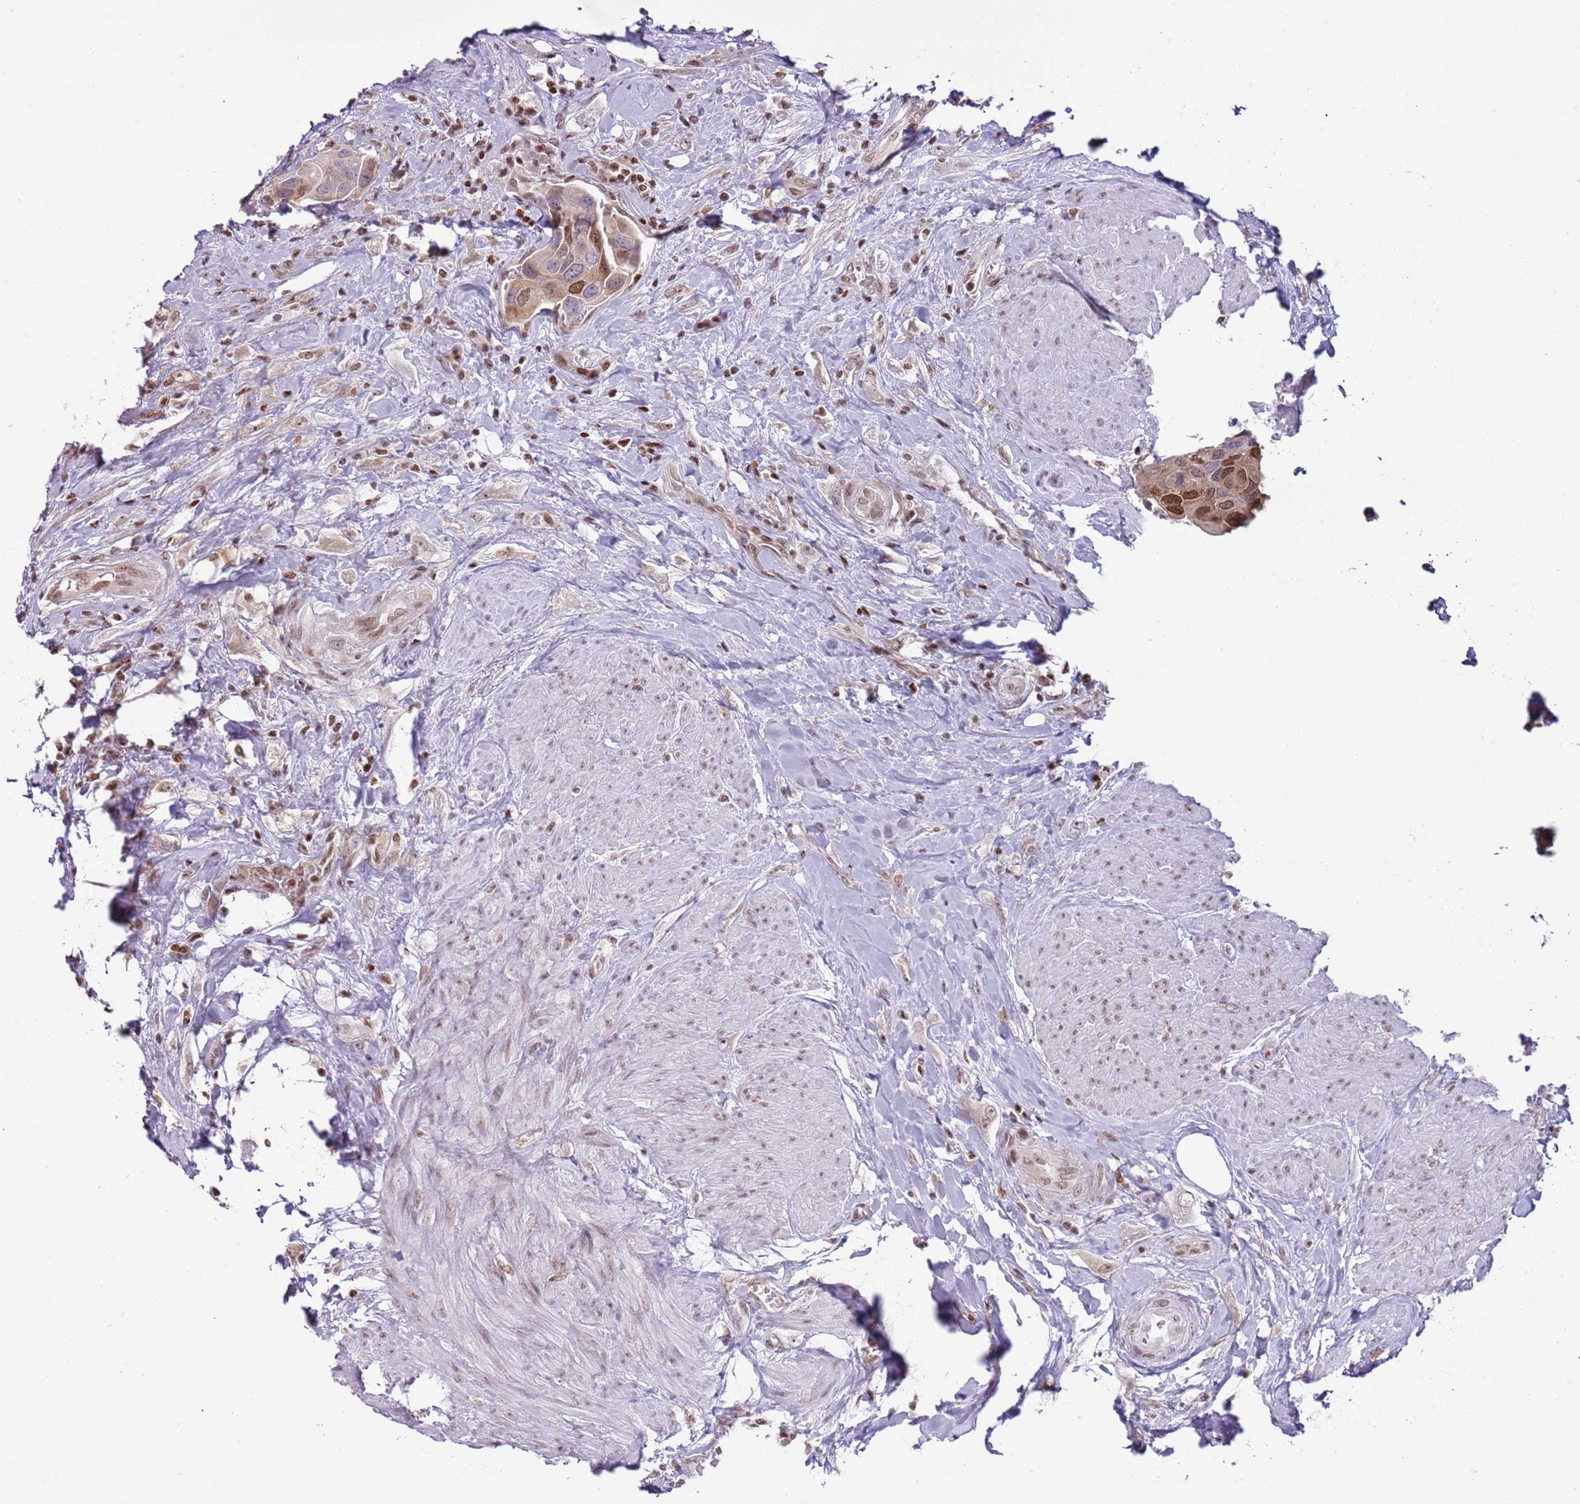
{"staining": {"intensity": "moderate", "quantity": "25%-75%", "location": "nuclear"}, "tissue": "urothelial cancer", "cell_type": "Tumor cells", "image_type": "cancer", "snomed": [{"axis": "morphology", "description": "Urothelial carcinoma, High grade"}, {"axis": "topography", "description": "Urinary bladder"}], "caption": "Immunohistochemical staining of high-grade urothelial carcinoma shows medium levels of moderate nuclear positivity in approximately 25%-75% of tumor cells.", "gene": "SELENOH", "patient": {"sex": "male", "age": 74}}